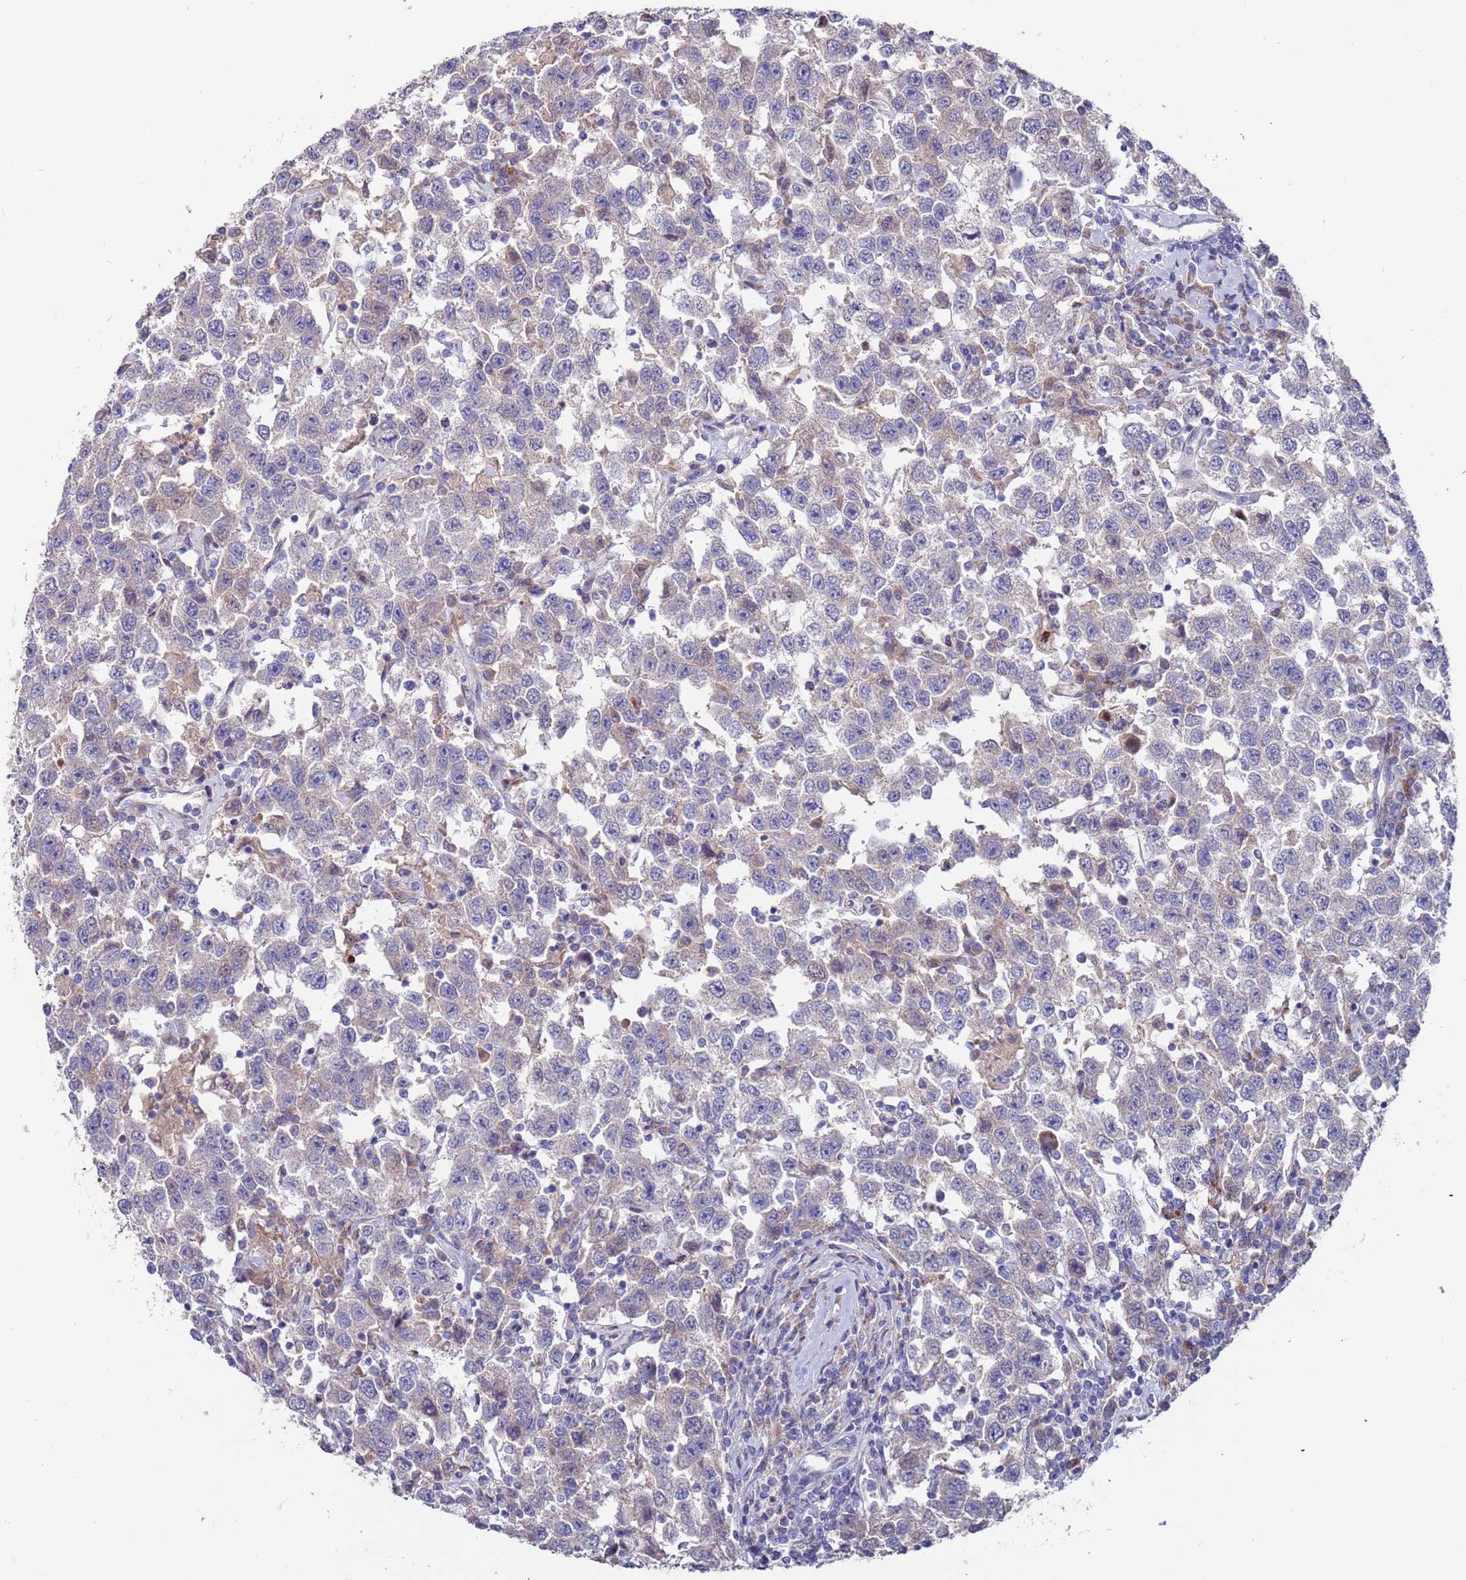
{"staining": {"intensity": "weak", "quantity": "<25%", "location": "cytoplasmic/membranous"}, "tissue": "testis cancer", "cell_type": "Tumor cells", "image_type": "cancer", "snomed": [{"axis": "morphology", "description": "Seminoma, NOS"}, {"axis": "topography", "description": "Testis"}], "caption": "Protein analysis of testis seminoma demonstrates no significant expression in tumor cells.", "gene": "FBXO27", "patient": {"sex": "male", "age": 41}}